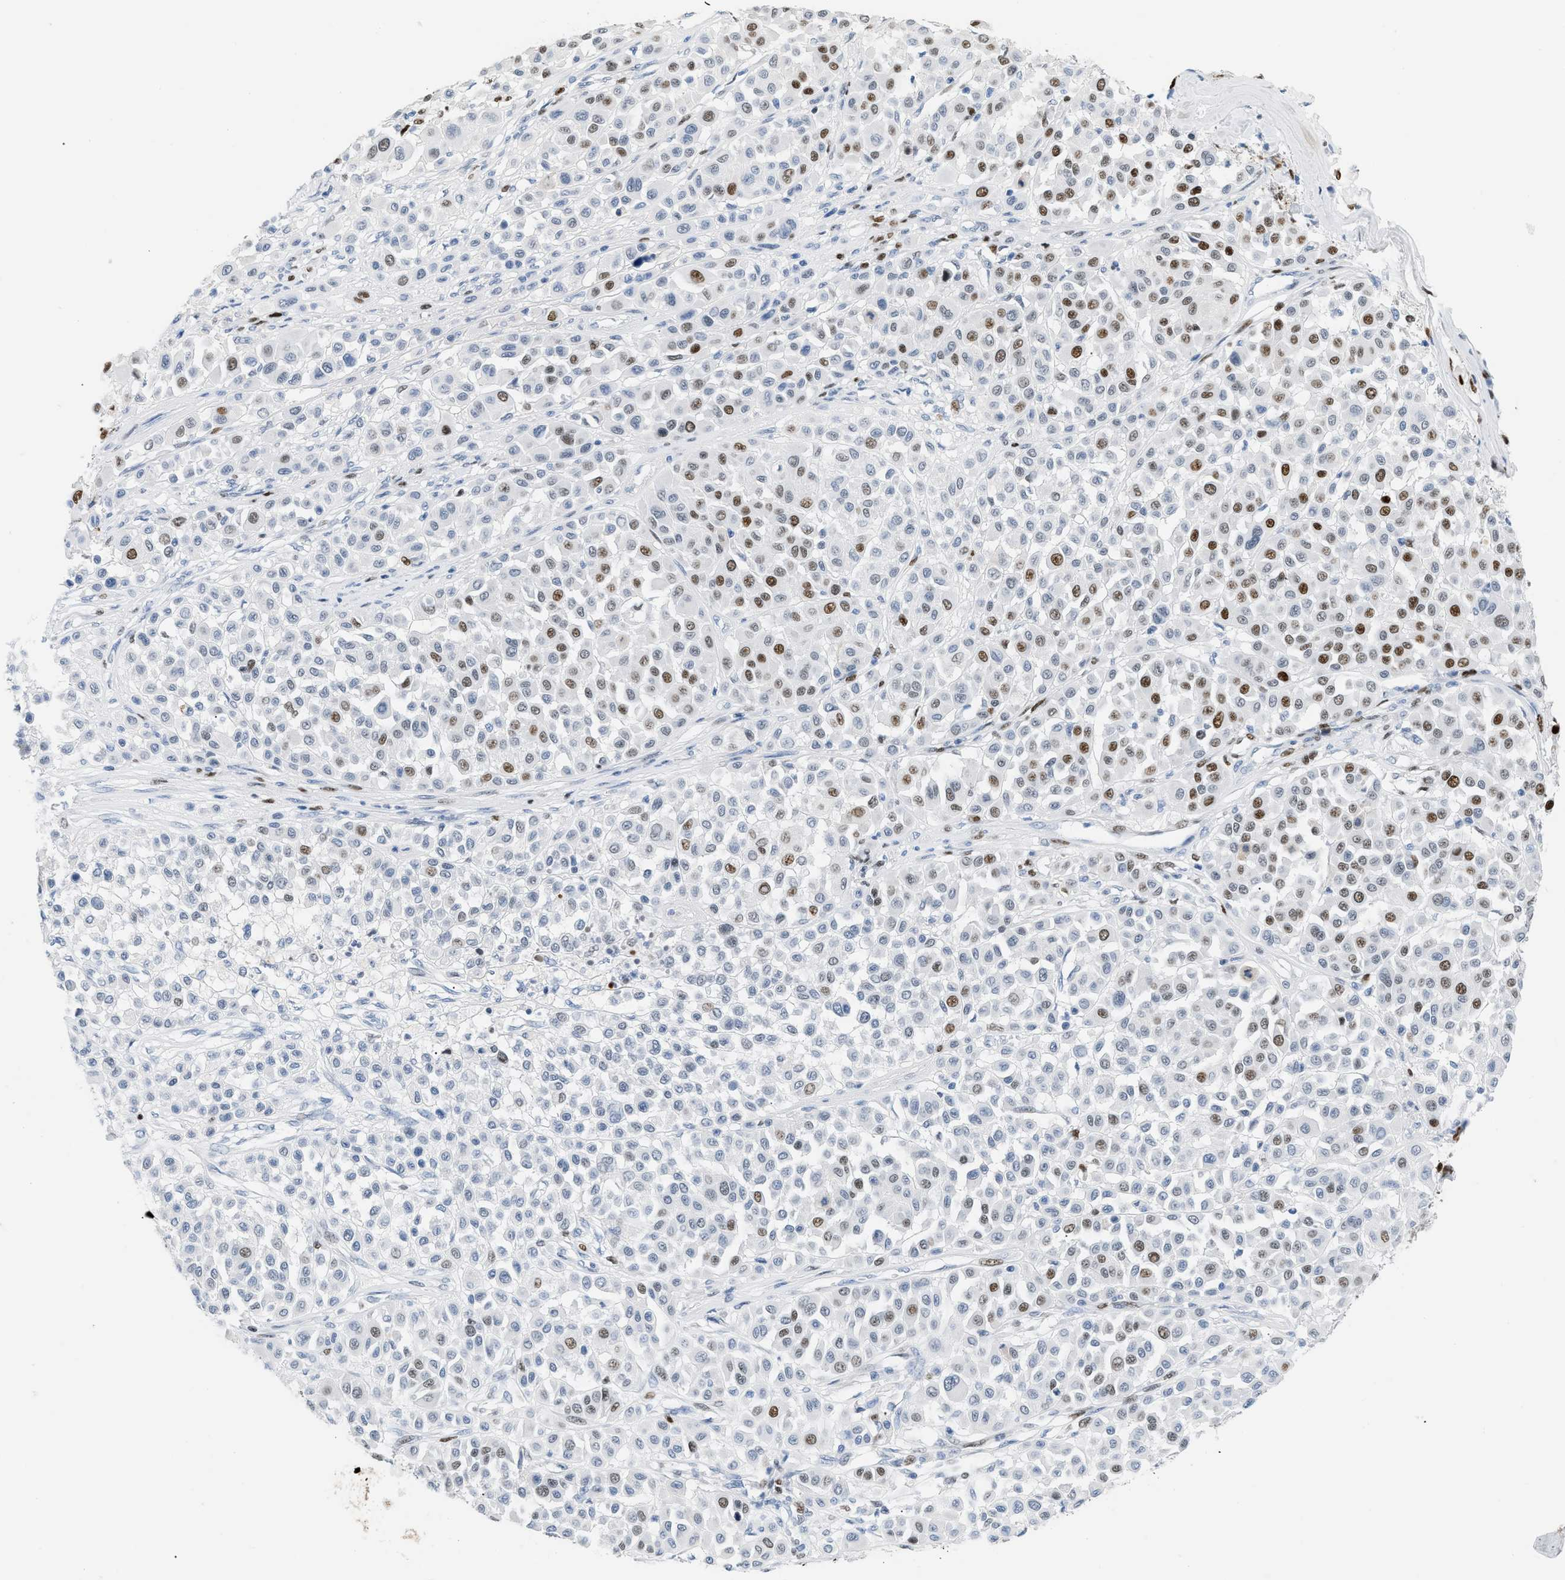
{"staining": {"intensity": "moderate", "quantity": "25%-75%", "location": "nuclear"}, "tissue": "melanoma", "cell_type": "Tumor cells", "image_type": "cancer", "snomed": [{"axis": "morphology", "description": "Malignant melanoma, Metastatic site"}, {"axis": "topography", "description": "Soft tissue"}], "caption": "A medium amount of moderate nuclear positivity is present in approximately 25%-75% of tumor cells in malignant melanoma (metastatic site) tissue.", "gene": "MCM7", "patient": {"sex": "male", "age": 41}}